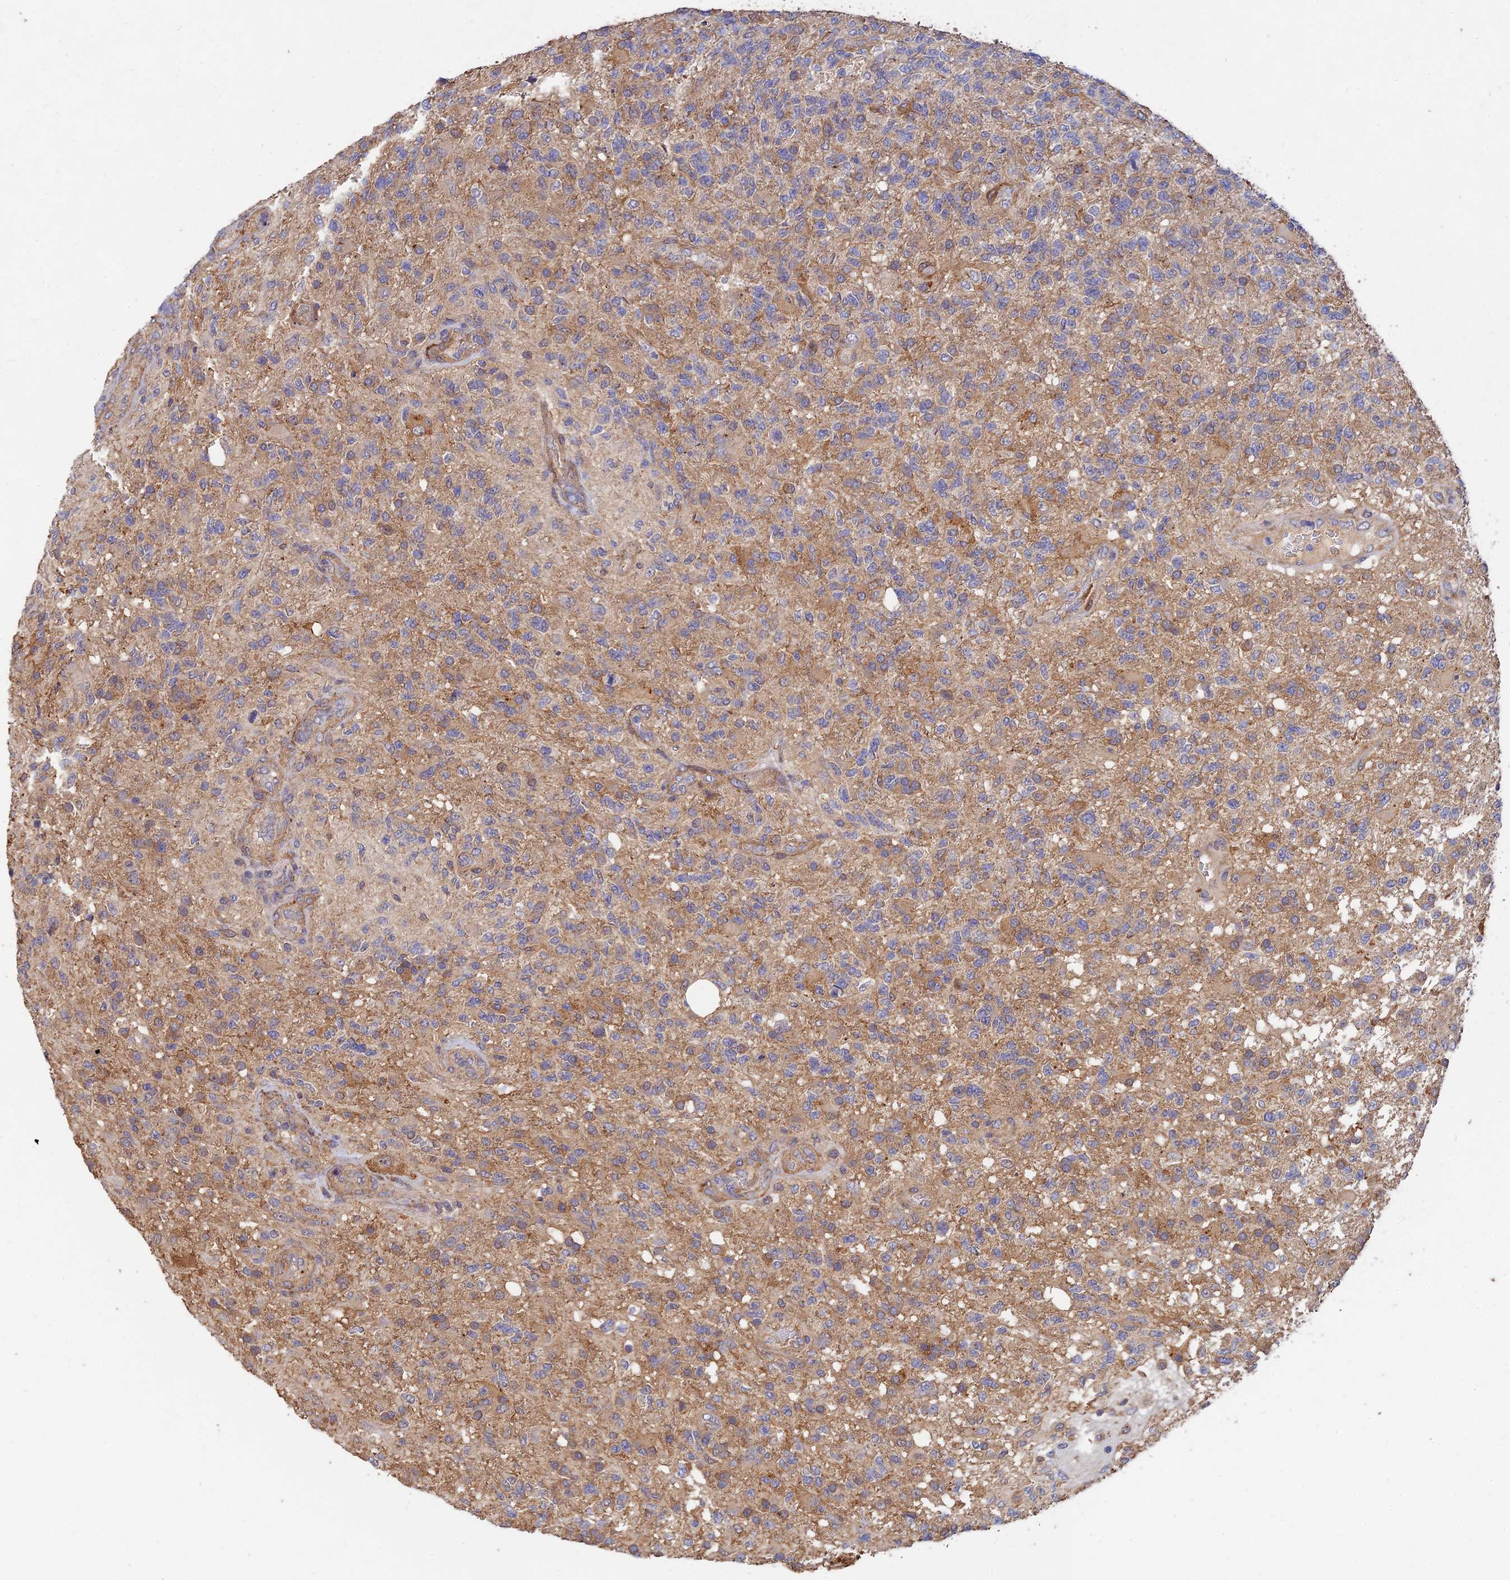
{"staining": {"intensity": "moderate", "quantity": "<25%", "location": "cytoplasmic/membranous"}, "tissue": "glioma", "cell_type": "Tumor cells", "image_type": "cancer", "snomed": [{"axis": "morphology", "description": "Glioma, malignant, High grade"}, {"axis": "topography", "description": "Brain"}], "caption": "A low amount of moderate cytoplasmic/membranous positivity is appreciated in about <25% of tumor cells in glioma tissue.", "gene": "SLC38A11", "patient": {"sex": "male", "age": 56}}